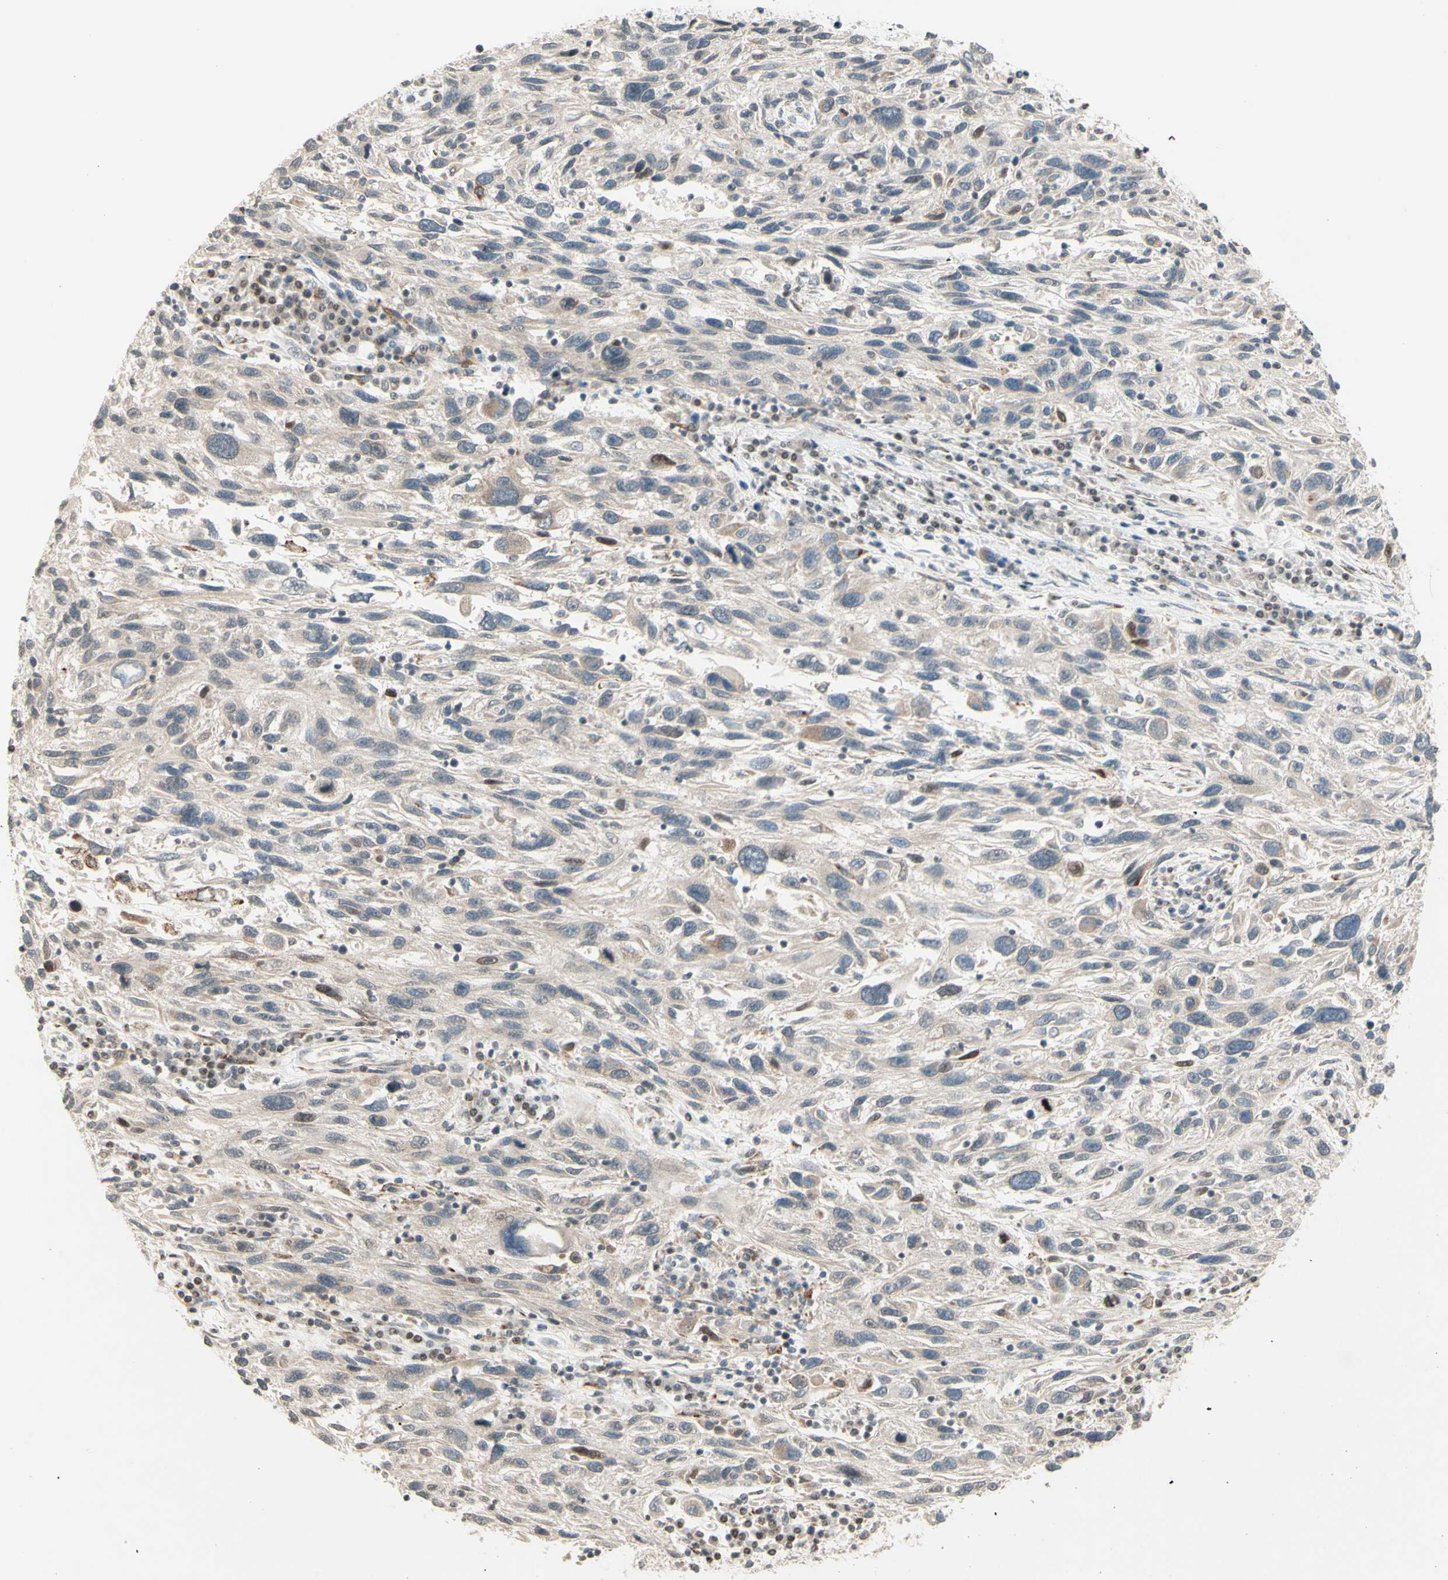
{"staining": {"intensity": "weak", "quantity": ">75%", "location": "cytoplasmic/membranous"}, "tissue": "melanoma", "cell_type": "Tumor cells", "image_type": "cancer", "snomed": [{"axis": "morphology", "description": "Malignant melanoma, NOS"}, {"axis": "topography", "description": "Skin"}], "caption": "High-magnification brightfield microscopy of malignant melanoma stained with DAB (brown) and counterstained with hematoxylin (blue). tumor cells exhibit weak cytoplasmic/membranous staining is appreciated in approximately>75% of cells.", "gene": "ZW10", "patient": {"sex": "male", "age": 53}}